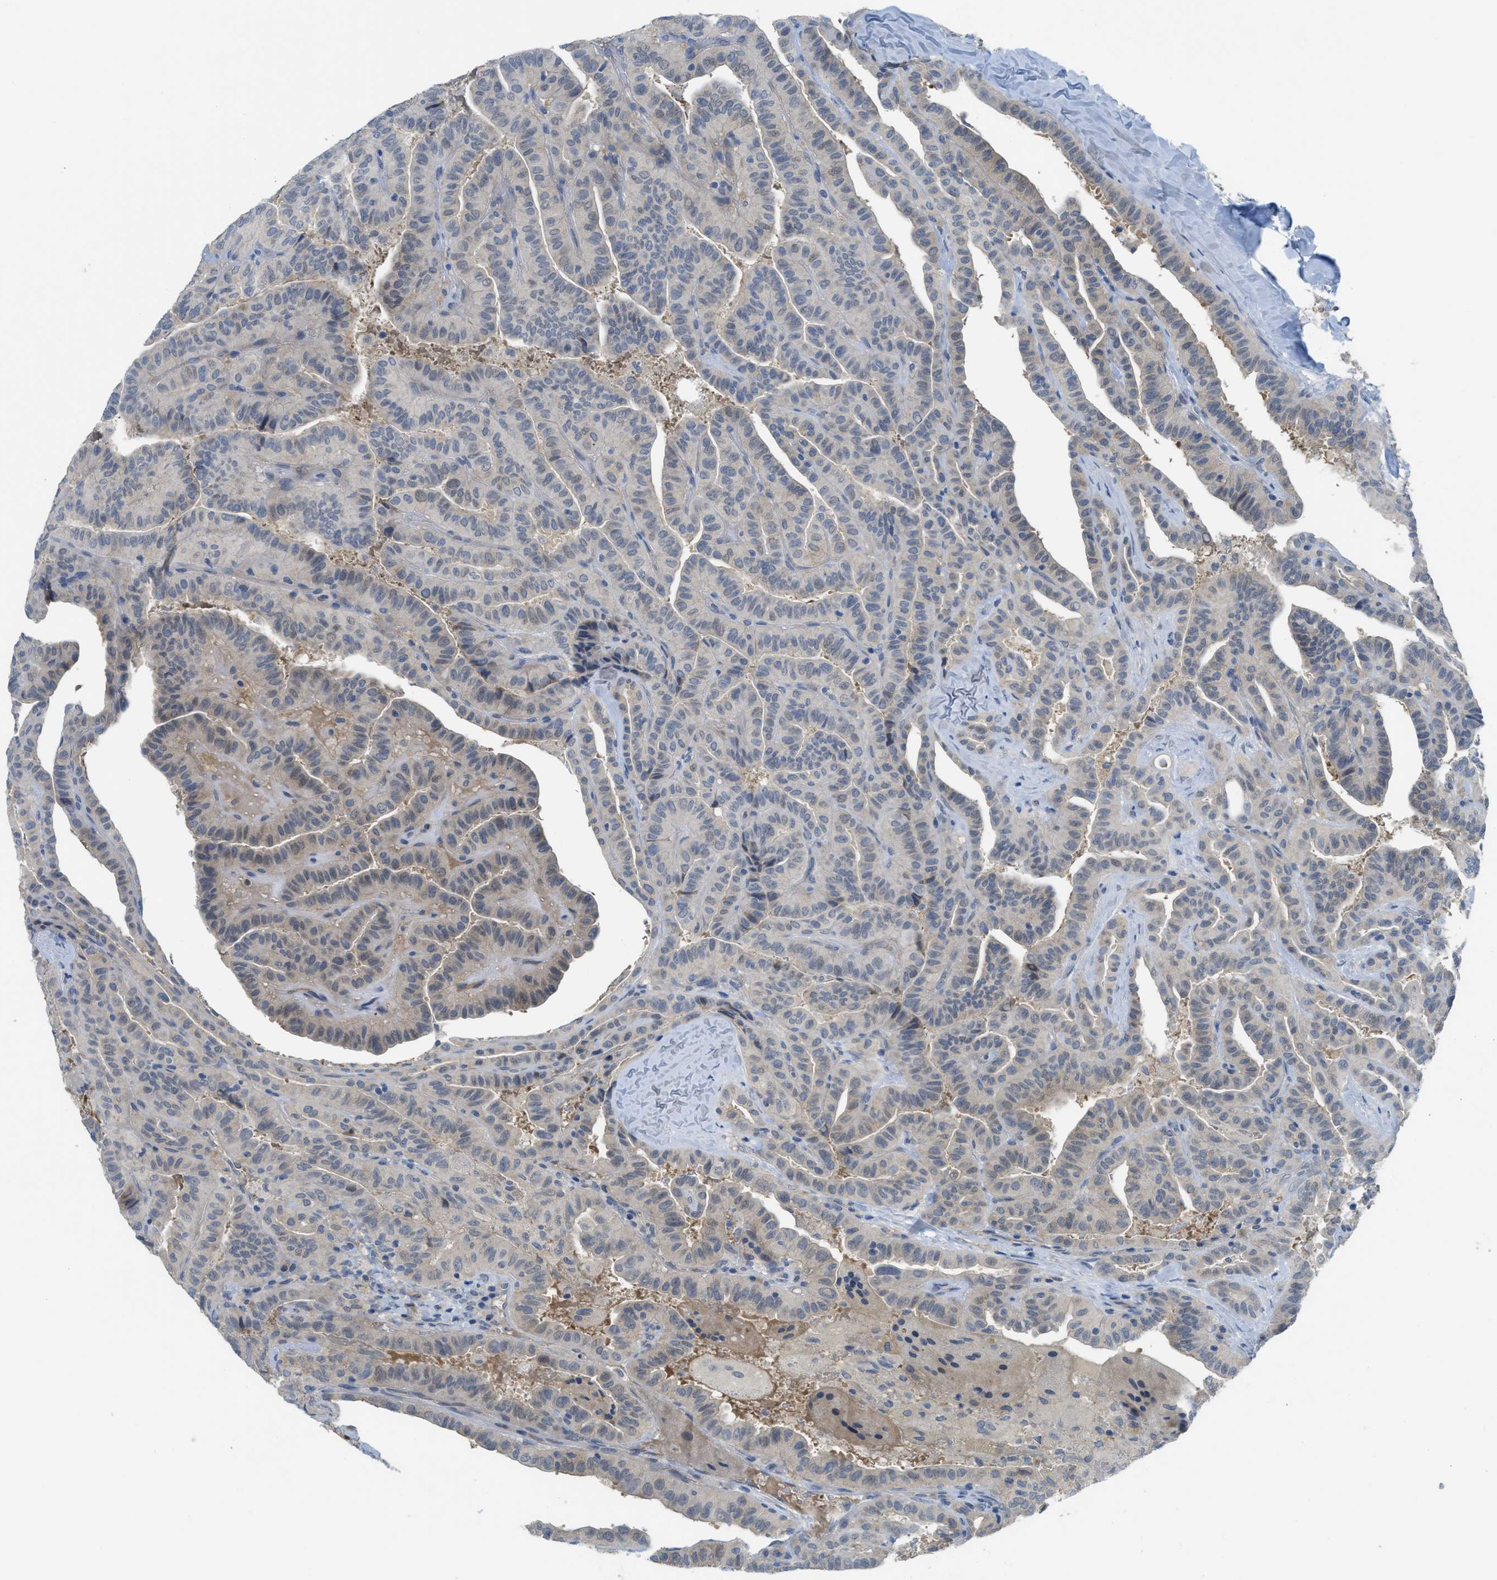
{"staining": {"intensity": "negative", "quantity": "none", "location": "none"}, "tissue": "thyroid cancer", "cell_type": "Tumor cells", "image_type": "cancer", "snomed": [{"axis": "morphology", "description": "Papillary adenocarcinoma, NOS"}, {"axis": "topography", "description": "Thyroid gland"}], "caption": "Tumor cells are negative for protein expression in human papillary adenocarcinoma (thyroid). (DAB immunohistochemistry visualized using brightfield microscopy, high magnification).", "gene": "TNFAIP1", "patient": {"sex": "male", "age": 77}}